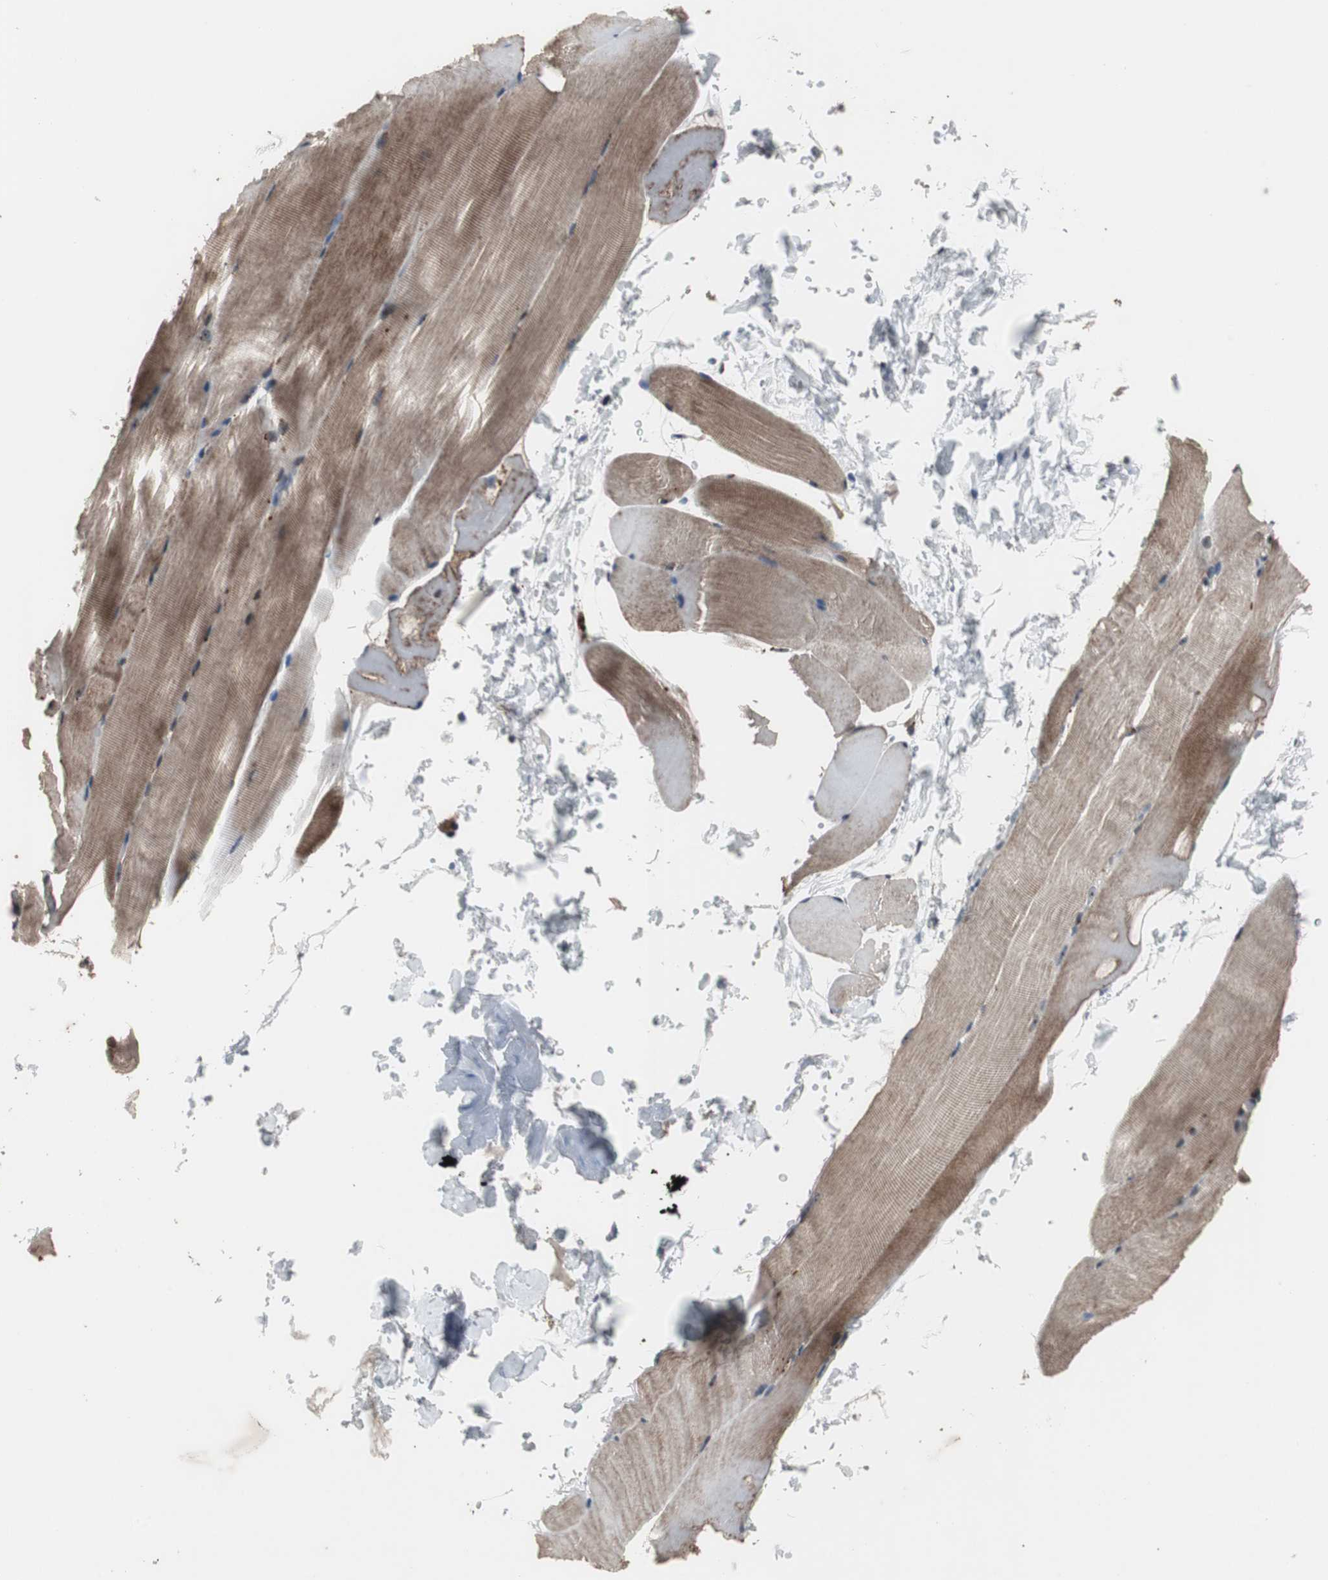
{"staining": {"intensity": "moderate", "quantity": ">75%", "location": "cytoplasmic/membranous"}, "tissue": "skeletal muscle", "cell_type": "Myocytes", "image_type": "normal", "snomed": [{"axis": "morphology", "description": "Normal tissue, NOS"}, {"axis": "topography", "description": "Skeletal muscle"}, {"axis": "topography", "description": "Parathyroid gland"}], "caption": "Myocytes demonstrate medium levels of moderate cytoplasmic/membranous positivity in about >75% of cells in normal skeletal muscle.", "gene": "MRPL40", "patient": {"sex": "female", "age": 37}}